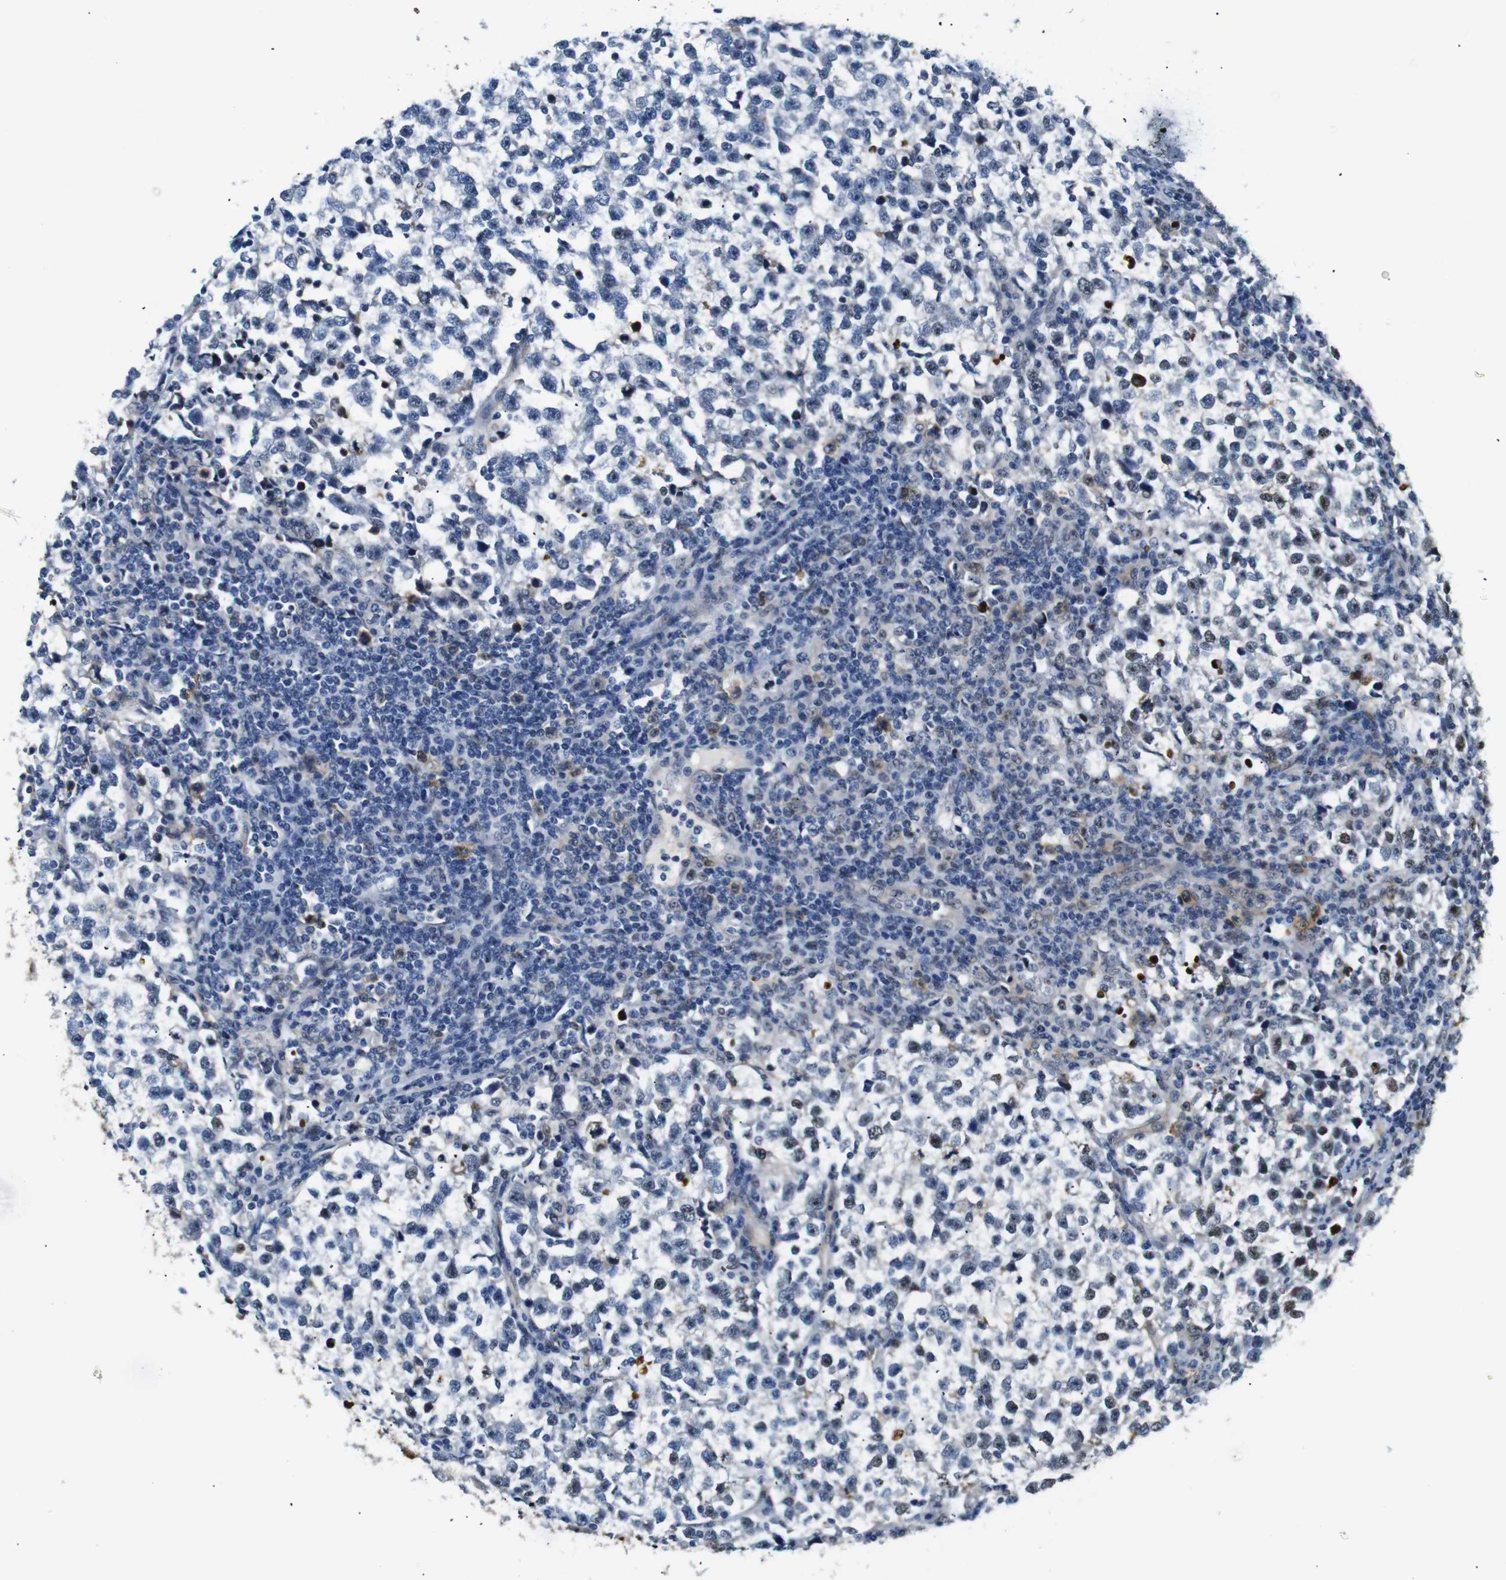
{"staining": {"intensity": "strong", "quantity": "<25%", "location": "nuclear"}, "tissue": "testis cancer", "cell_type": "Tumor cells", "image_type": "cancer", "snomed": [{"axis": "morphology", "description": "Normal tissue, NOS"}, {"axis": "morphology", "description": "Seminoma, NOS"}, {"axis": "topography", "description": "Testis"}], "caption": "Brown immunohistochemical staining in seminoma (testis) exhibits strong nuclear staining in about <25% of tumor cells. (IHC, brightfield microscopy, high magnification).", "gene": "PARN", "patient": {"sex": "male", "age": 43}}